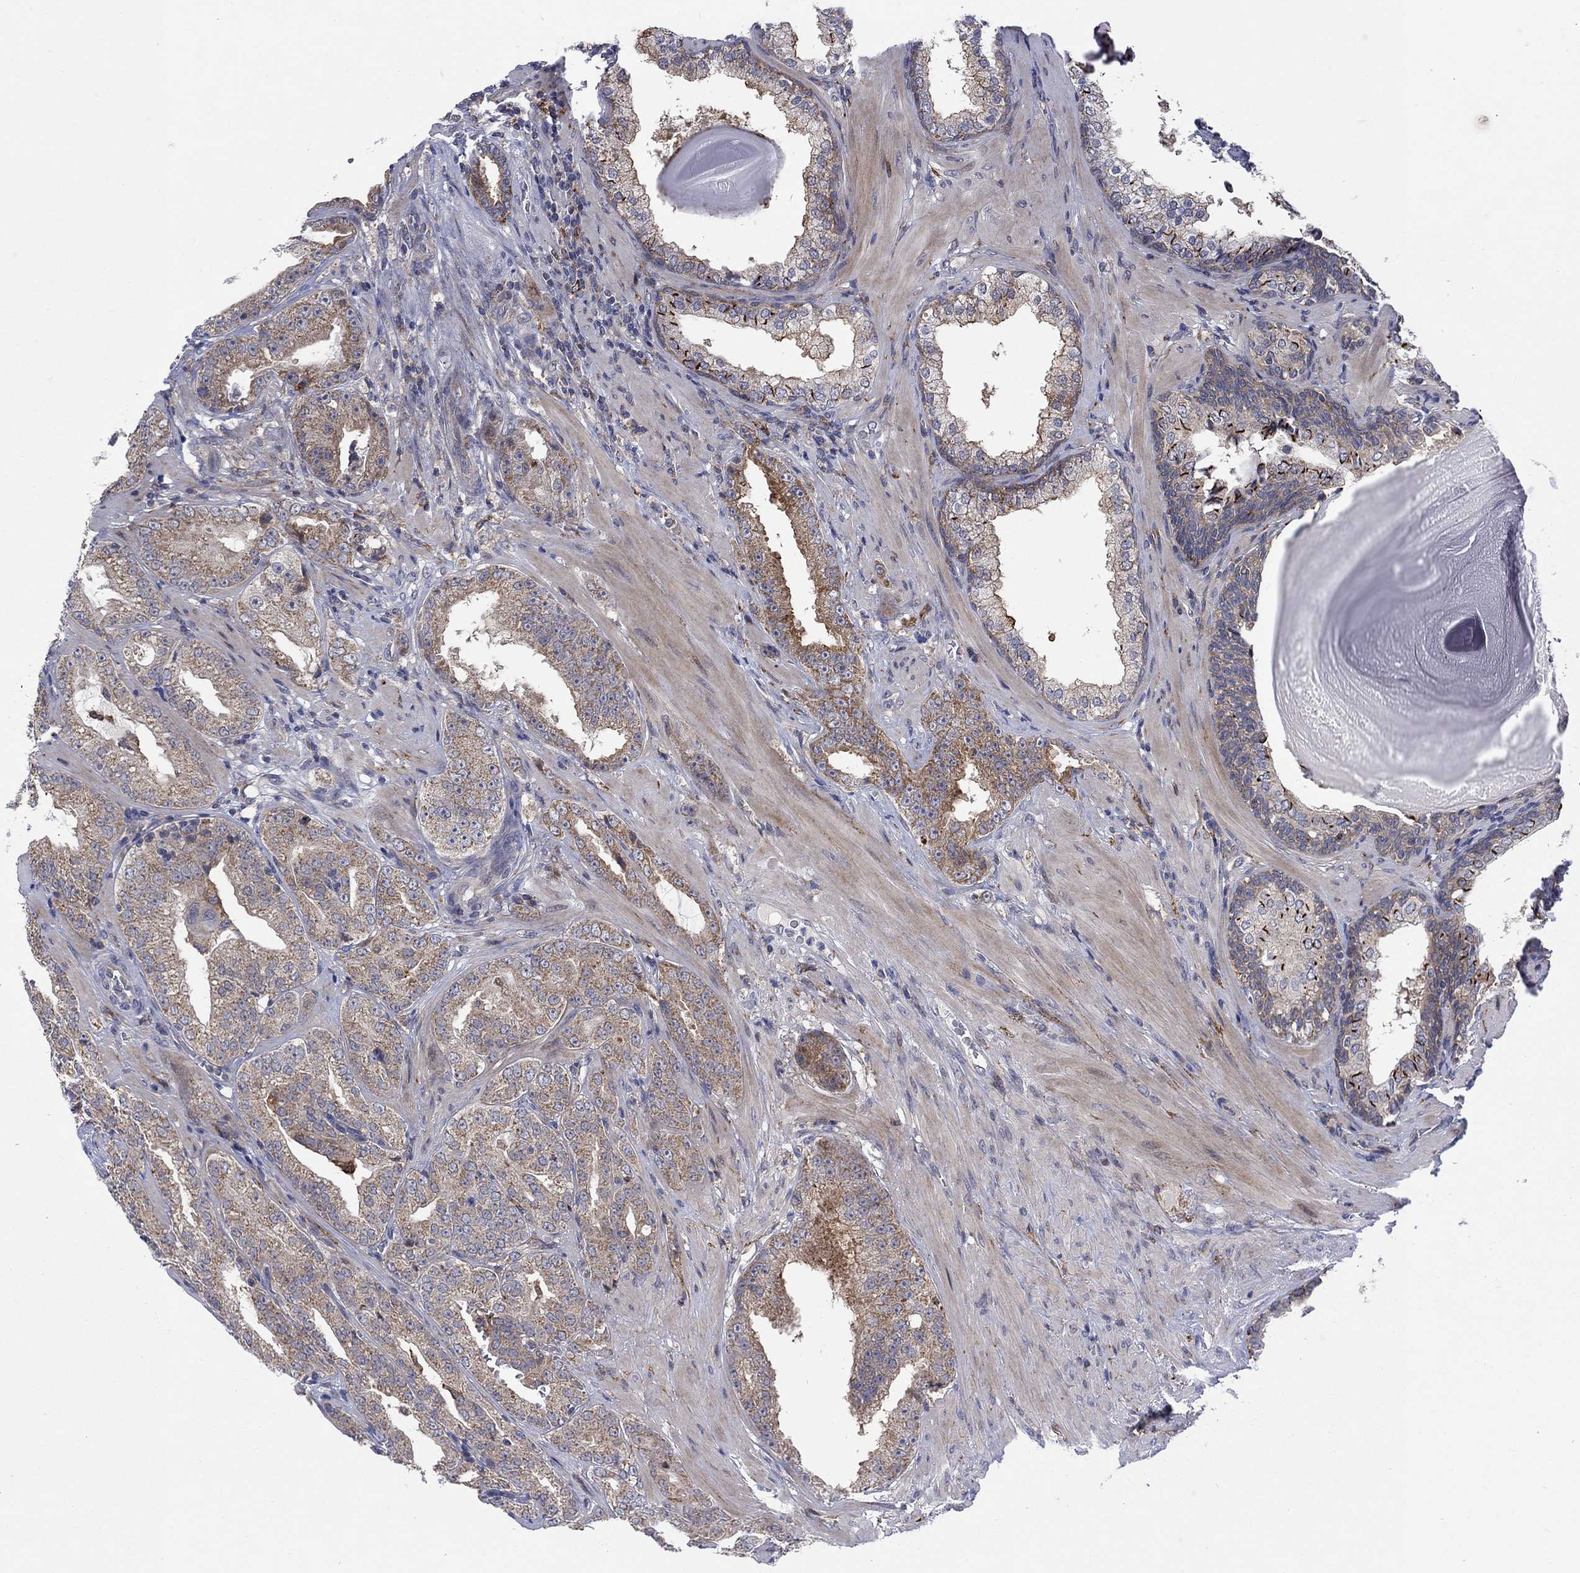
{"staining": {"intensity": "moderate", "quantity": "25%-75%", "location": "cytoplasmic/membranous"}, "tissue": "prostate cancer", "cell_type": "Tumor cells", "image_type": "cancer", "snomed": [{"axis": "morphology", "description": "Adenocarcinoma, Low grade"}, {"axis": "topography", "description": "Prostate"}], "caption": "Protein staining by immunohistochemistry (IHC) displays moderate cytoplasmic/membranous expression in approximately 25%-75% of tumor cells in adenocarcinoma (low-grade) (prostate).", "gene": "SLC35F2", "patient": {"sex": "male", "age": 62}}